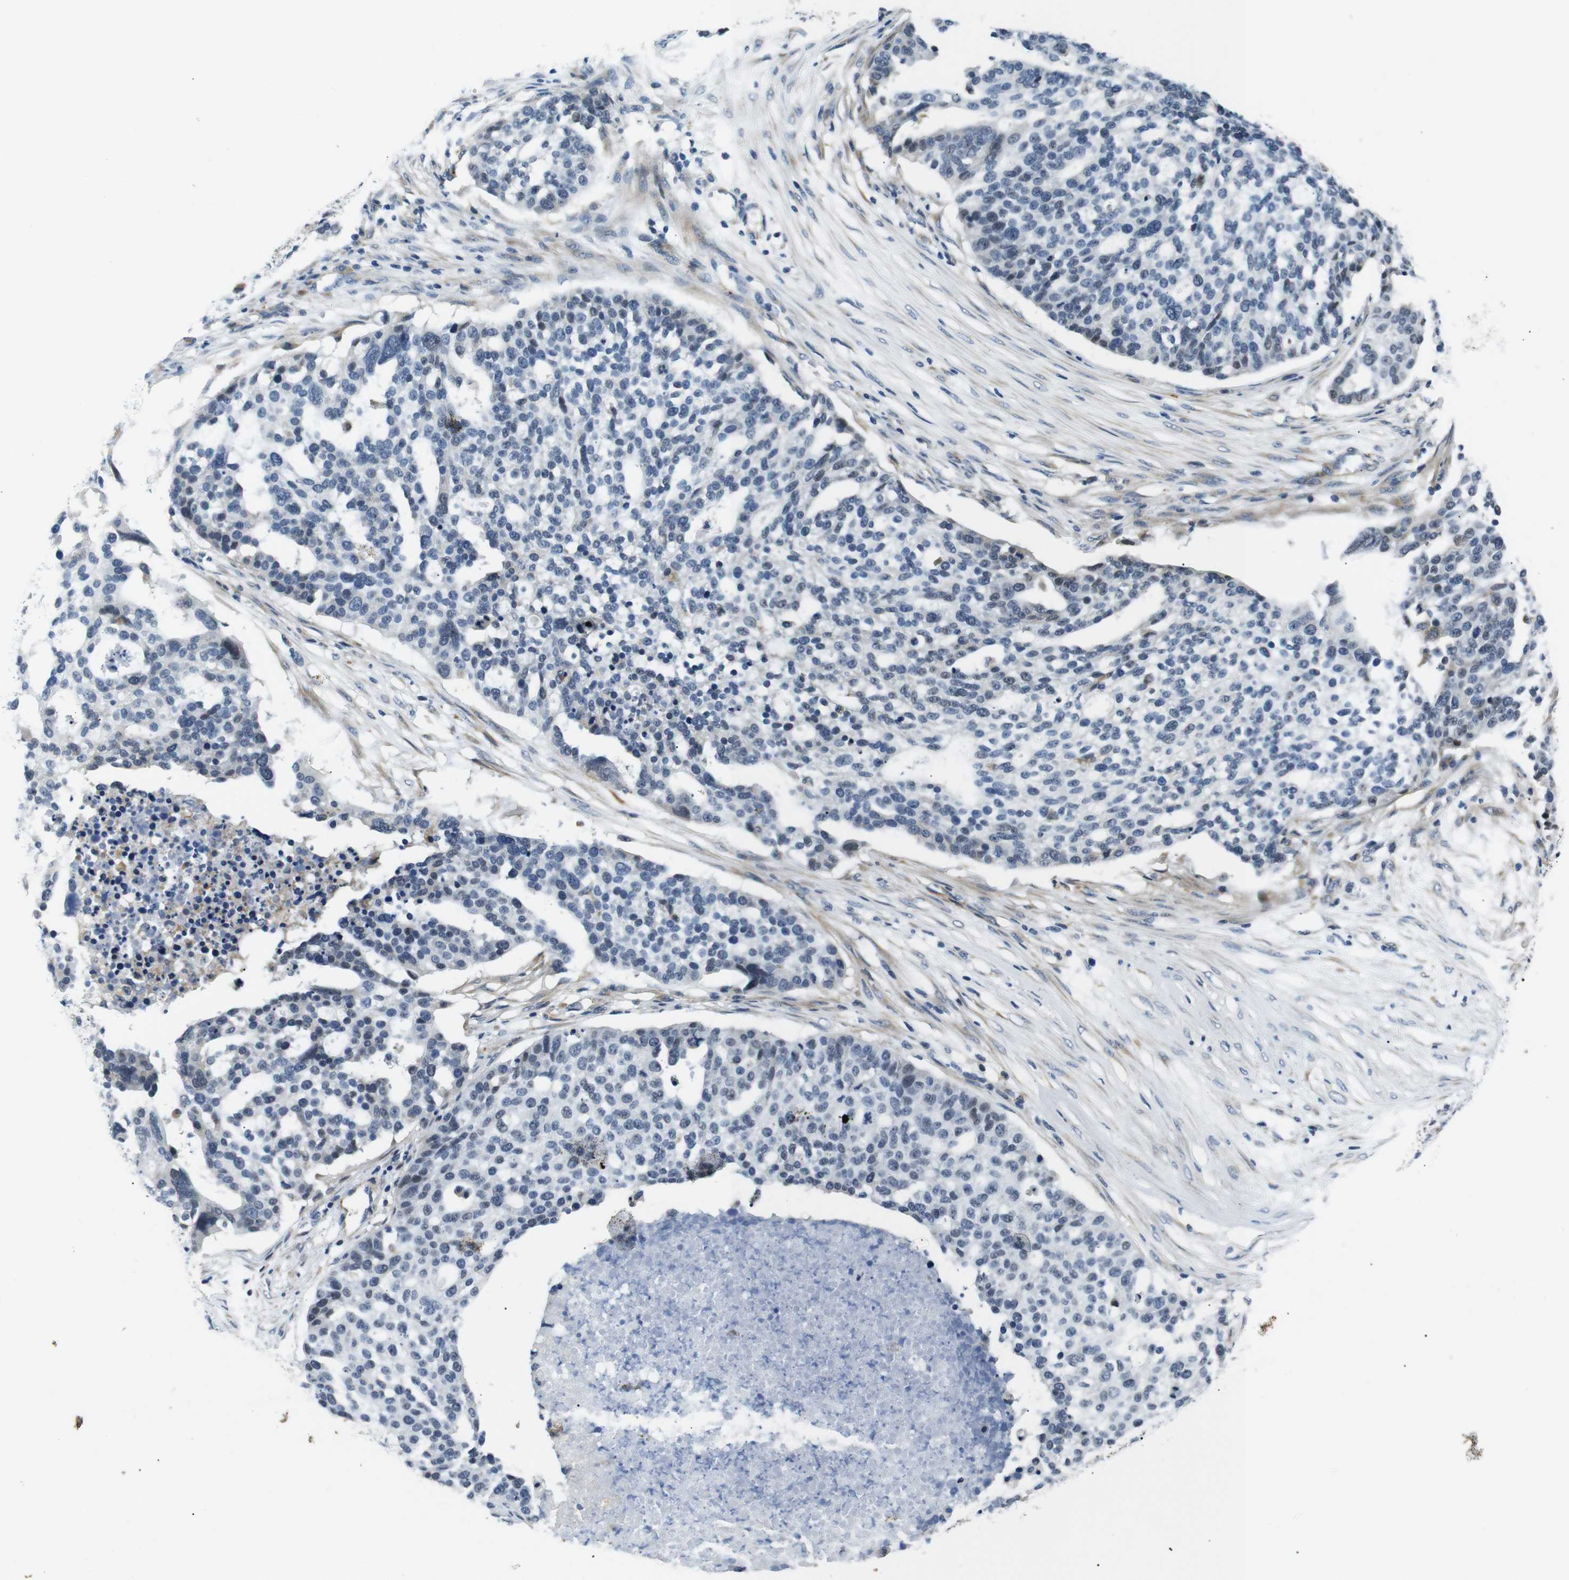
{"staining": {"intensity": "weak", "quantity": "<25%", "location": "nuclear"}, "tissue": "ovarian cancer", "cell_type": "Tumor cells", "image_type": "cancer", "snomed": [{"axis": "morphology", "description": "Cystadenocarcinoma, serous, NOS"}, {"axis": "topography", "description": "Ovary"}], "caption": "Ovarian serous cystadenocarcinoma was stained to show a protein in brown. There is no significant positivity in tumor cells.", "gene": "TAFA1", "patient": {"sex": "female", "age": 59}}